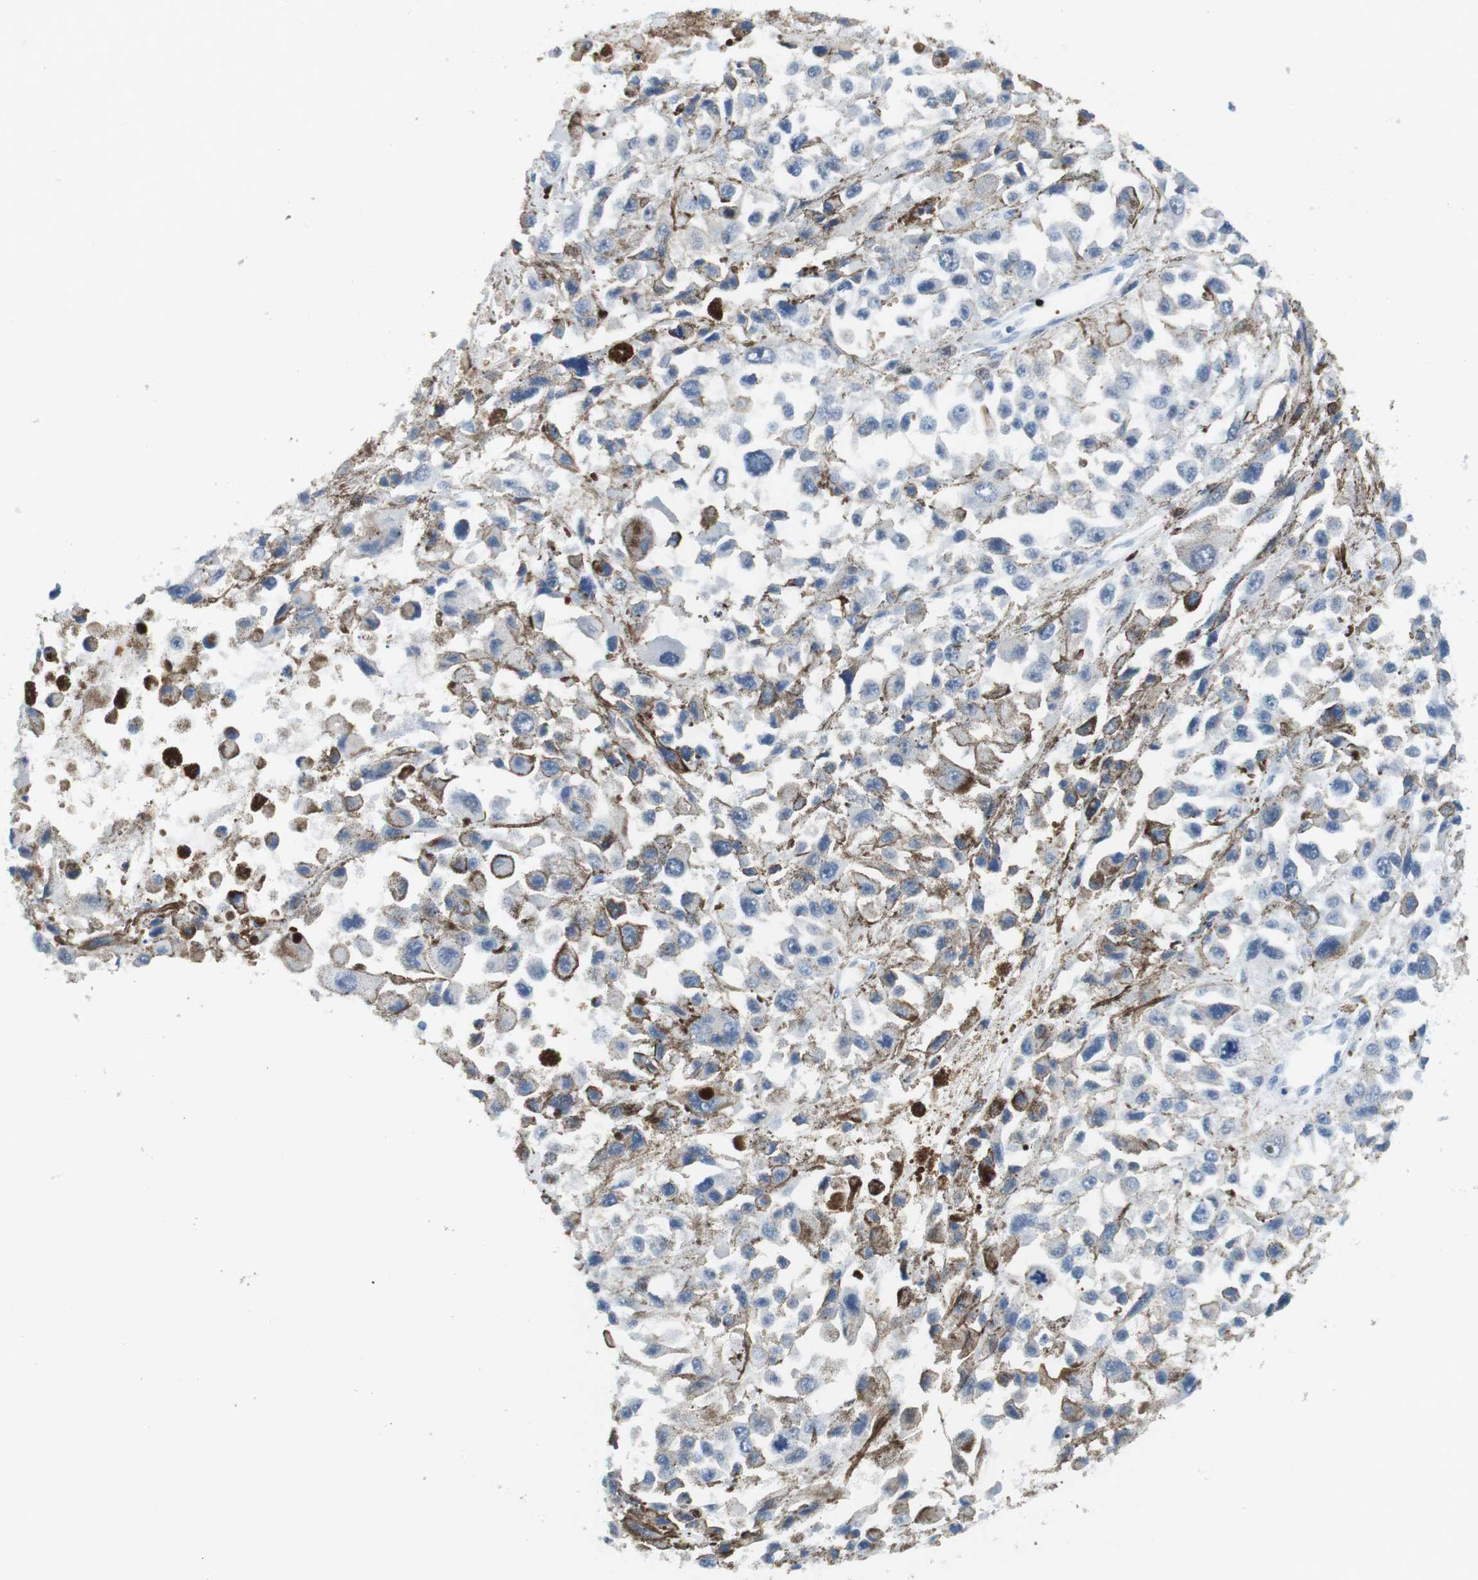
{"staining": {"intensity": "negative", "quantity": "none", "location": "none"}, "tissue": "melanoma", "cell_type": "Tumor cells", "image_type": "cancer", "snomed": [{"axis": "morphology", "description": "Malignant melanoma, Metastatic site"}, {"axis": "topography", "description": "Lymph node"}], "caption": "Melanoma was stained to show a protein in brown. There is no significant expression in tumor cells.", "gene": "TFAP2C", "patient": {"sex": "male", "age": 59}}